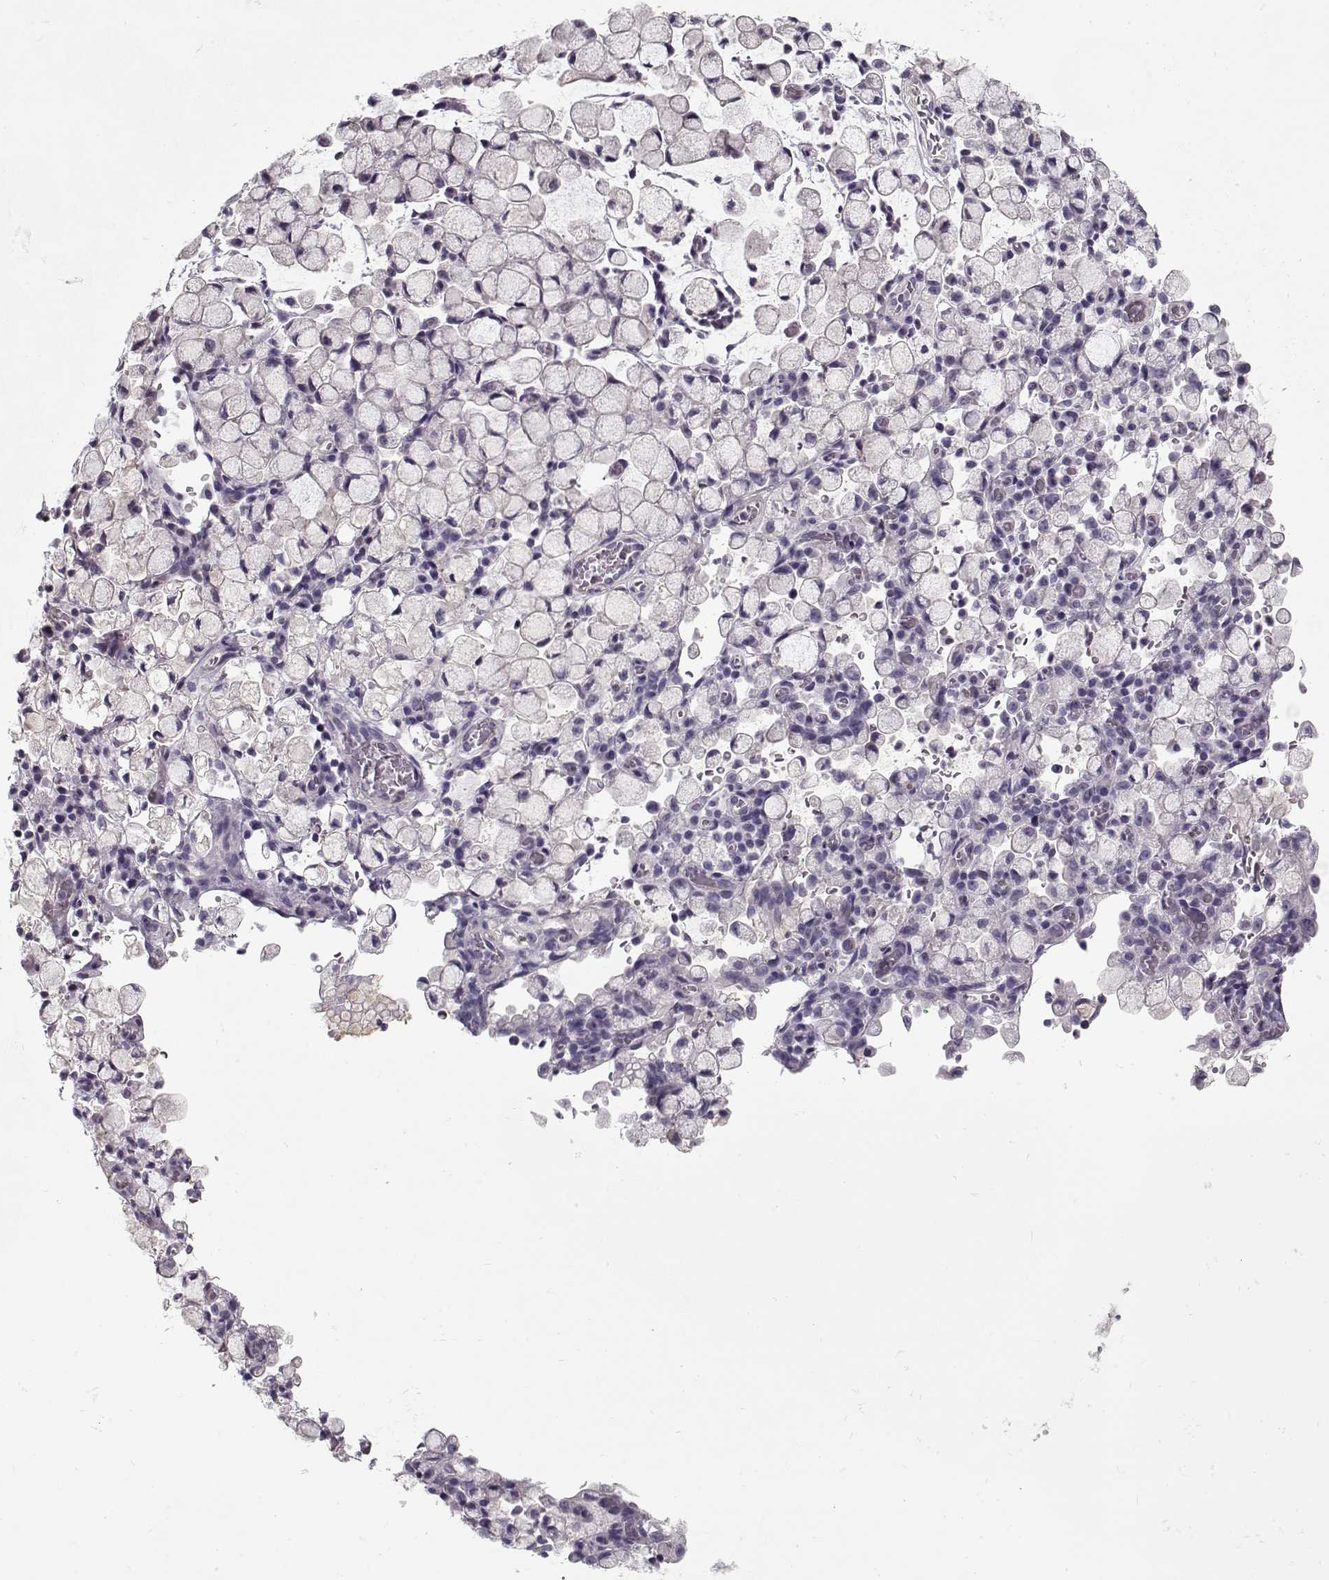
{"staining": {"intensity": "negative", "quantity": "none", "location": "none"}, "tissue": "stomach cancer", "cell_type": "Tumor cells", "image_type": "cancer", "snomed": [{"axis": "morphology", "description": "Adenocarcinoma, NOS"}, {"axis": "topography", "description": "Stomach"}], "caption": "This is an immunohistochemistry (IHC) image of human stomach cancer (adenocarcinoma). There is no positivity in tumor cells.", "gene": "CCDC136", "patient": {"sex": "male", "age": 58}}